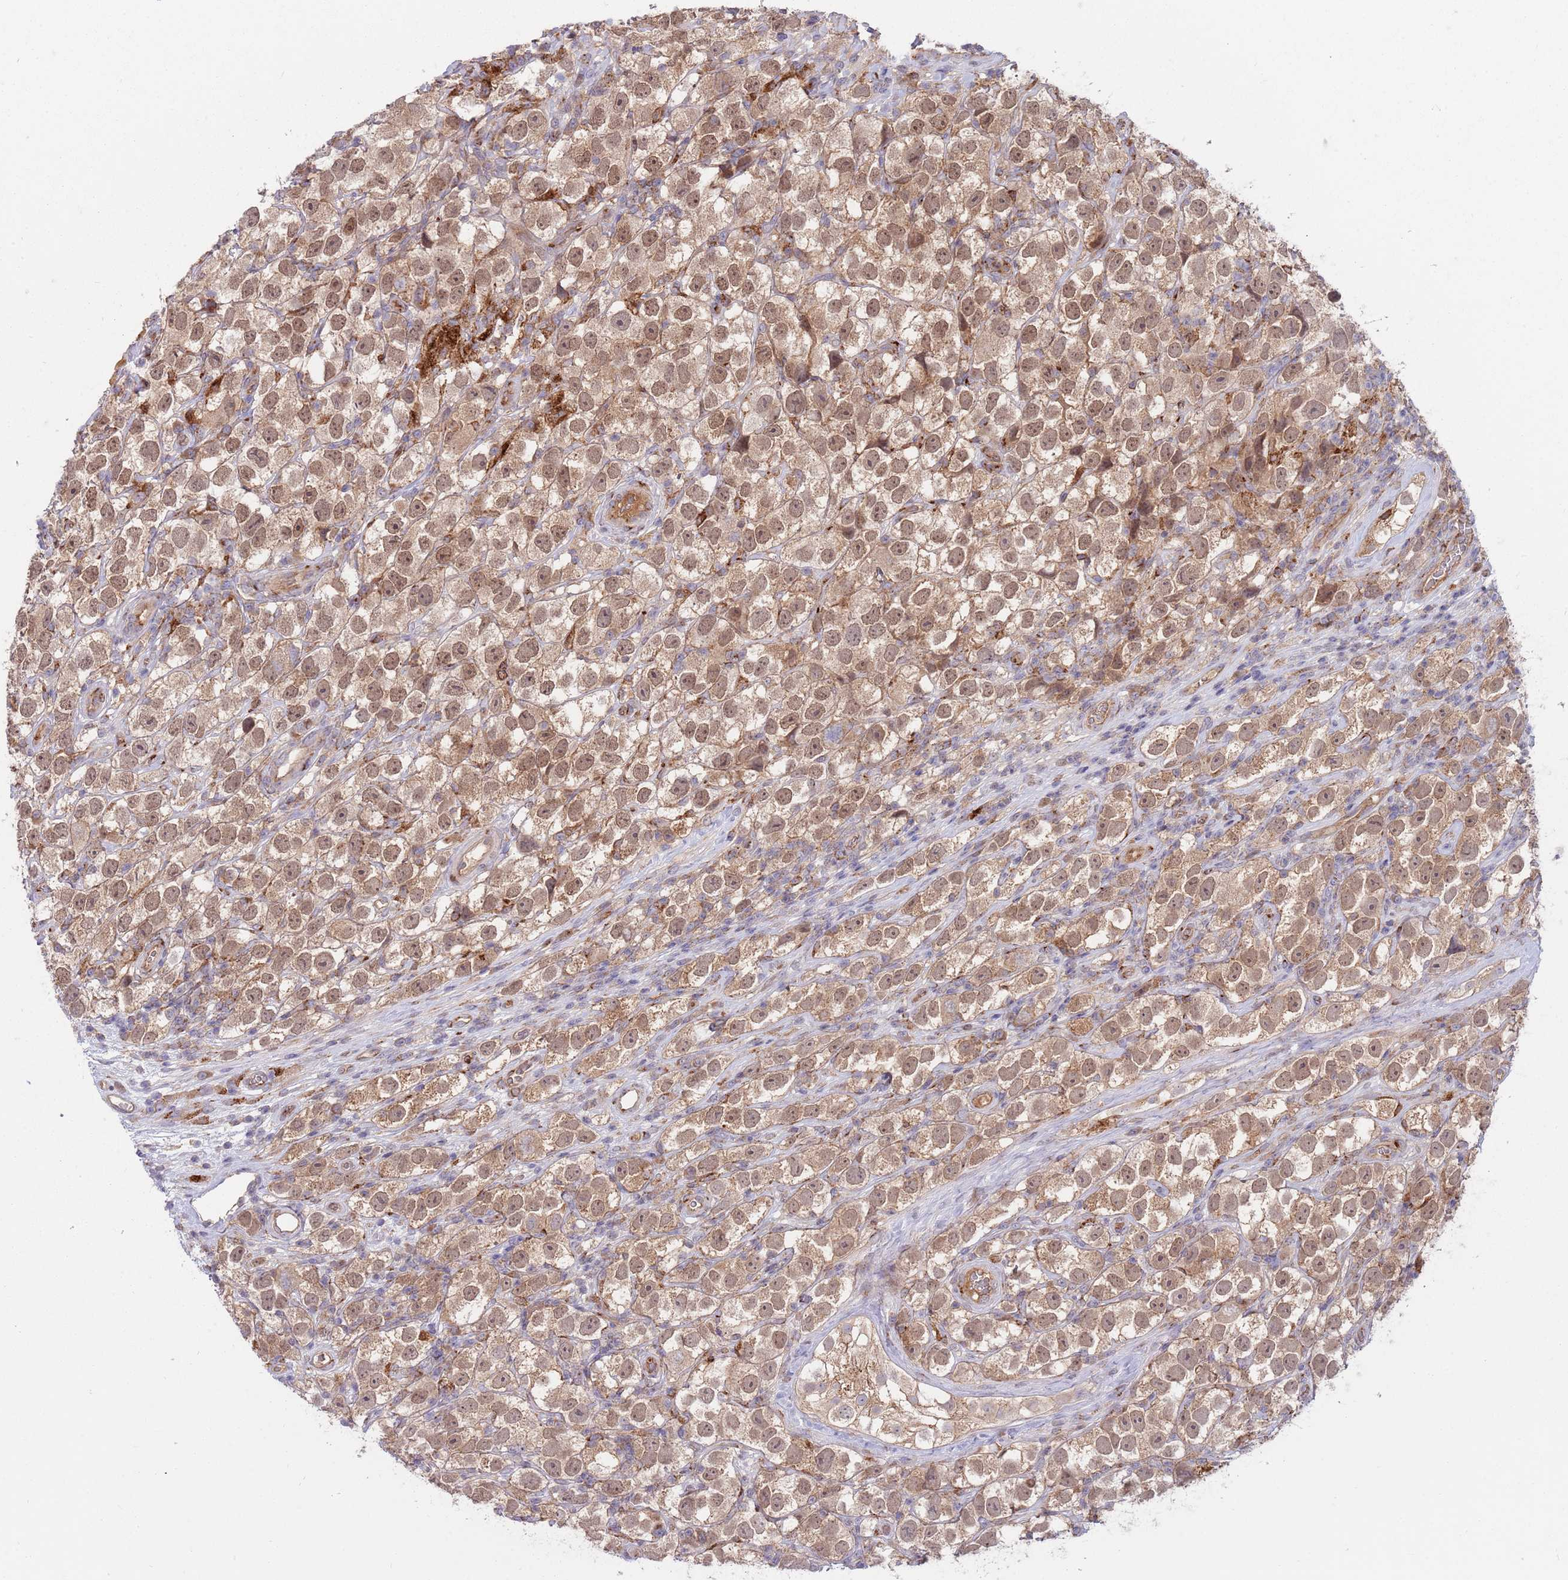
{"staining": {"intensity": "moderate", "quantity": ">75%", "location": "cytoplasmic/membranous,nuclear"}, "tissue": "testis cancer", "cell_type": "Tumor cells", "image_type": "cancer", "snomed": [{"axis": "morphology", "description": "Seminoma, NOS"}, {"axis": "topography", "description": "Testis"}], "caption": "This histopathology image reveals immunohistochemistry (IHC) staining of human testis cancer, with medium moderate cytoplasmic/membranous and nuclear expression in about >75% of tumor cells.", "gene": "BTBD7", "patient": {"sex": "male", "age": 26}}